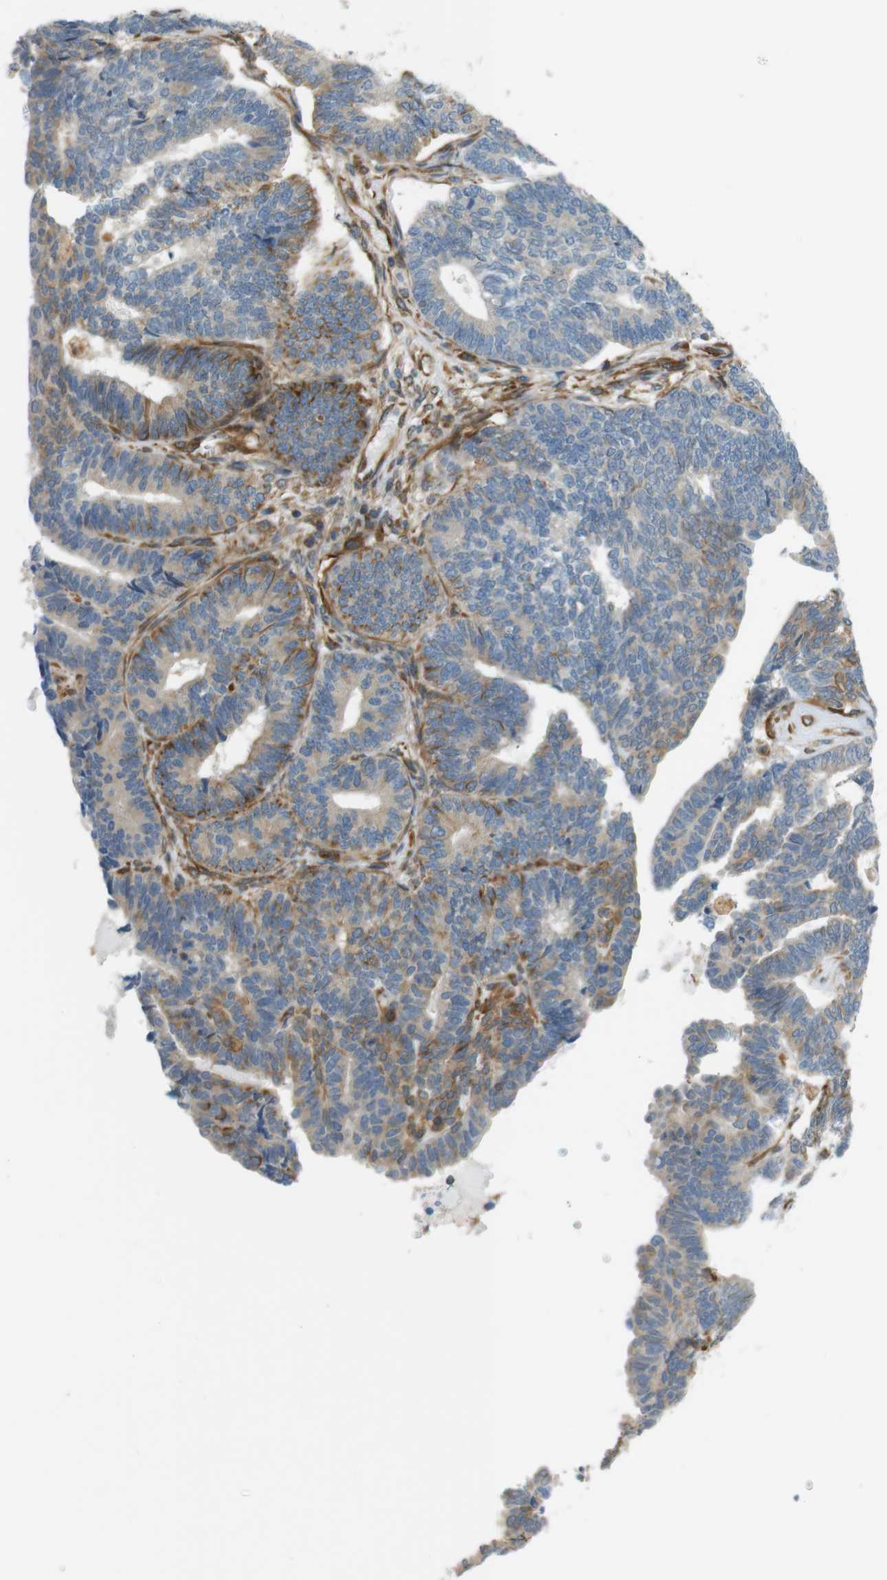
{"staining": {"intensity": "moderate", "quantity": "<25%", "location": "cytoplasmic/membranous"}, "tissue": "endometrial cancer", "cell_type": "Tumor cells", "image_type": "cancer", "snomed": [{"axis": "morphology", "description": "Adenocarcinoma, NOS"}, {"axis": "topography", "description": "Endometrium"}], "caption": "Moderate cytoplasmic/membranous expression is present in approximately <25% of tumor cells in endometrial cancer (adenocarcinoma).", "gene": "CYTH3", "patient": {"sex": "female", "age": 70}}